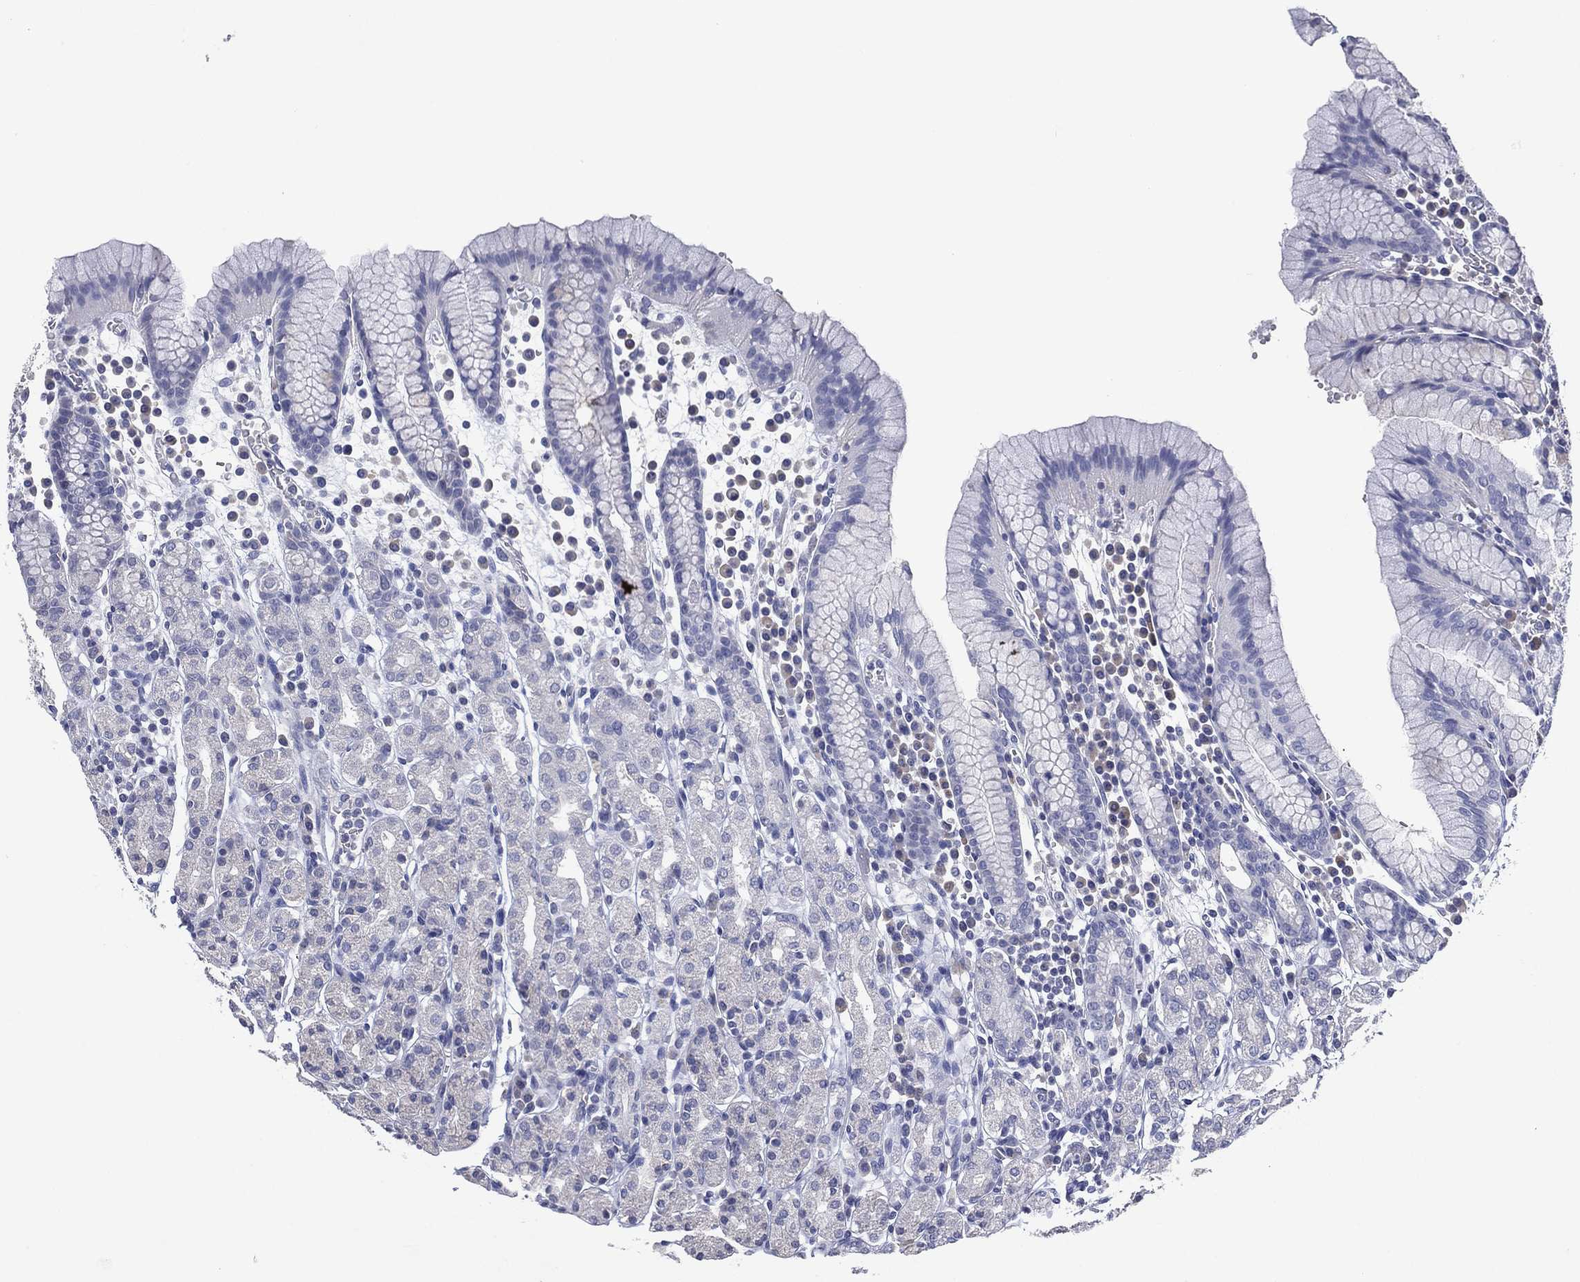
{"staining": {"intensity": "negative", "quantity": "none", "location": "none"}, "tissue": "stomach", "cell_type": "Glandular cells", "image_type": "normal", "snomed": [{"axis": "morphology", "description": "Normal tissue, NOS"}, {"axis": "topography", "description": "Stomach, upper"}, {"axis": "topography", "description": "Stomach"}], "caption": "Histopathology image shows no significant protein positivity in glandular cells of normal stomach.", "gene": "KRT35", "patient": {"sex": "male", "age": 62}}